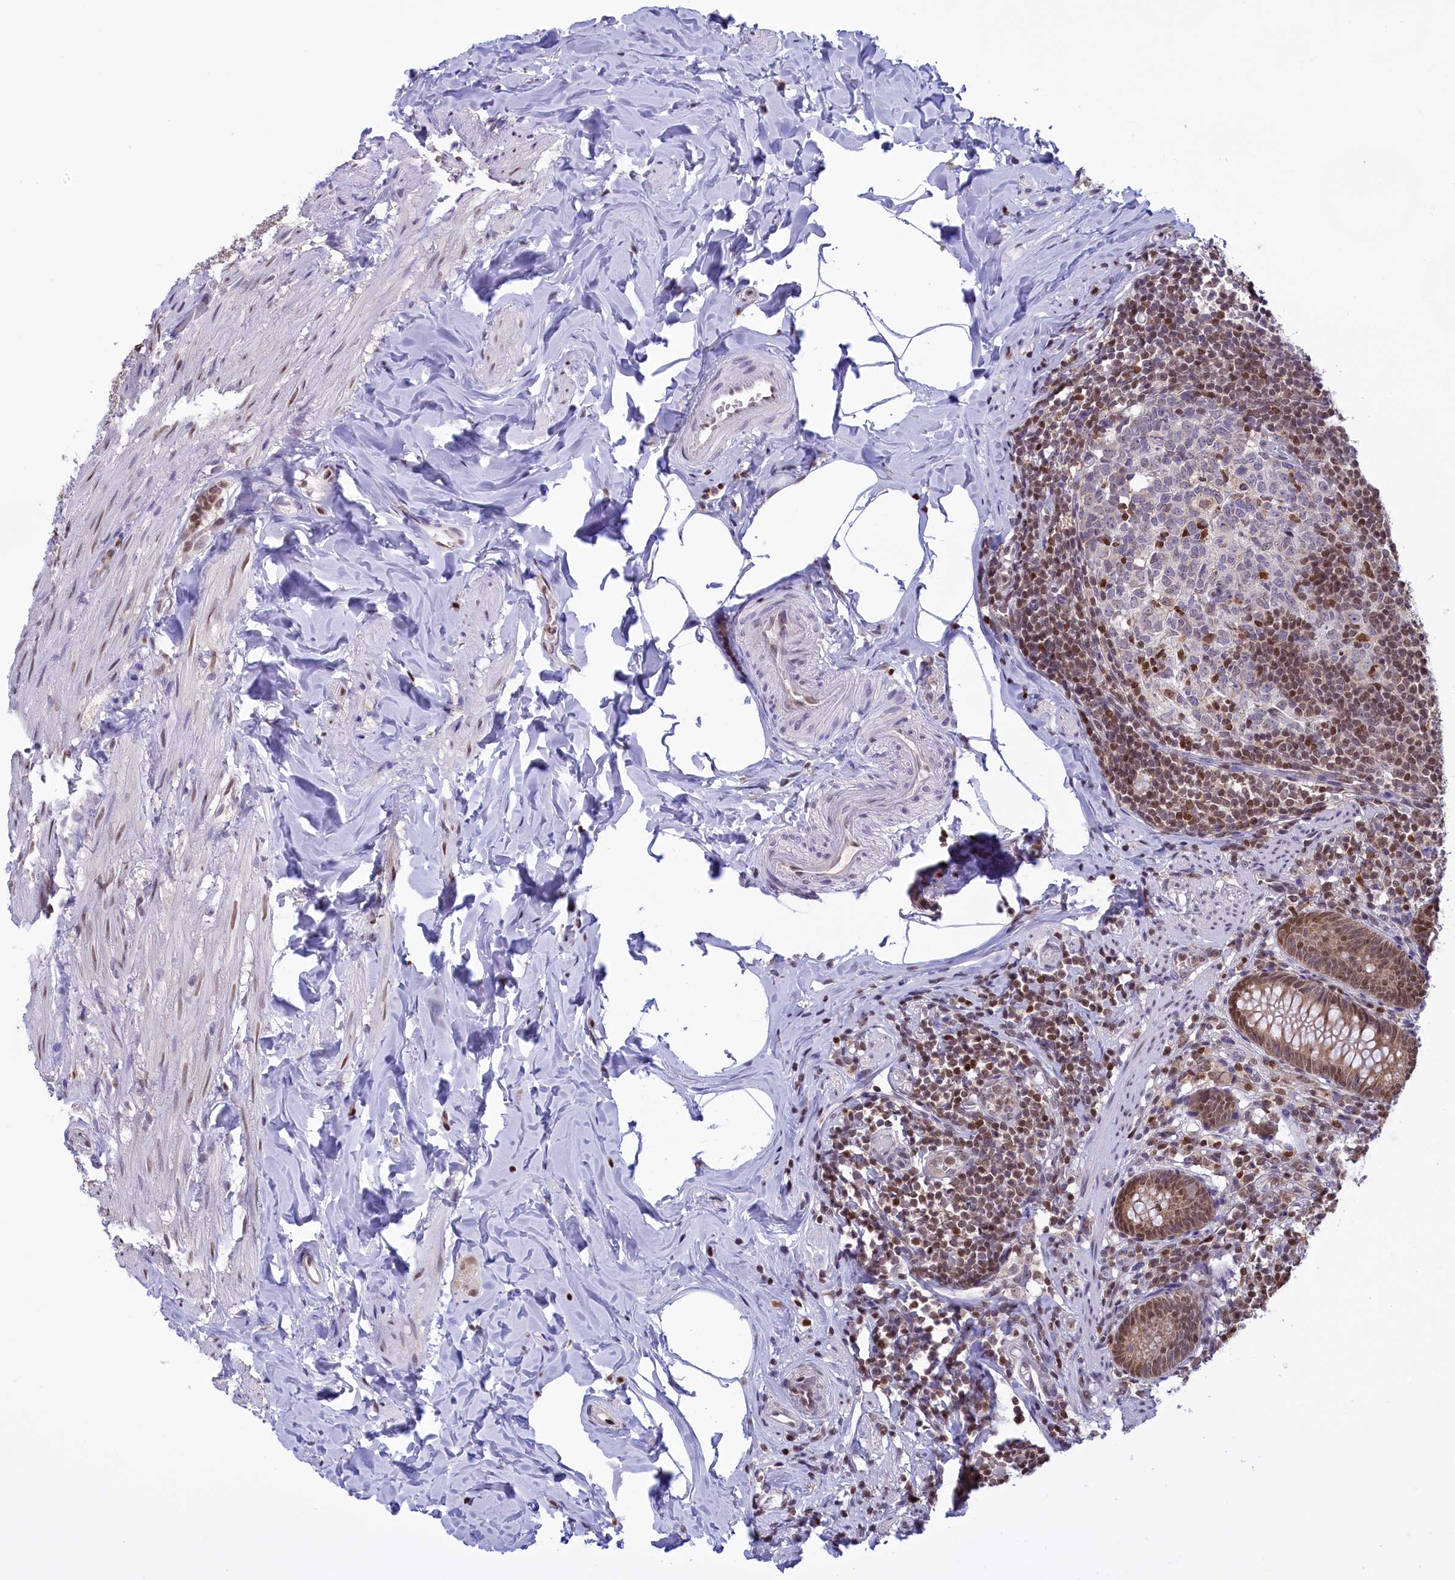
{"staining": {"intensity": "moderate", "quantity": ">75%", "location": "nuclear"}, "tissue": "appendix", "cell_type": "Glandular cells", "image_type": "normal", "snomed": [{"axis": "morphology", "description": "Normal tissue, NOS"}, {"axis": "topography", "description": "Appendix"}], "caption": "IHC histopathology image of unremarkable human appendix stained for a protein (brown), which demonstrates medium levels of moderate nuclear positivity in about >75% of glandular cells.", "gene": "IZUMO2", "patient": {"sex": "male", "age": 55}}